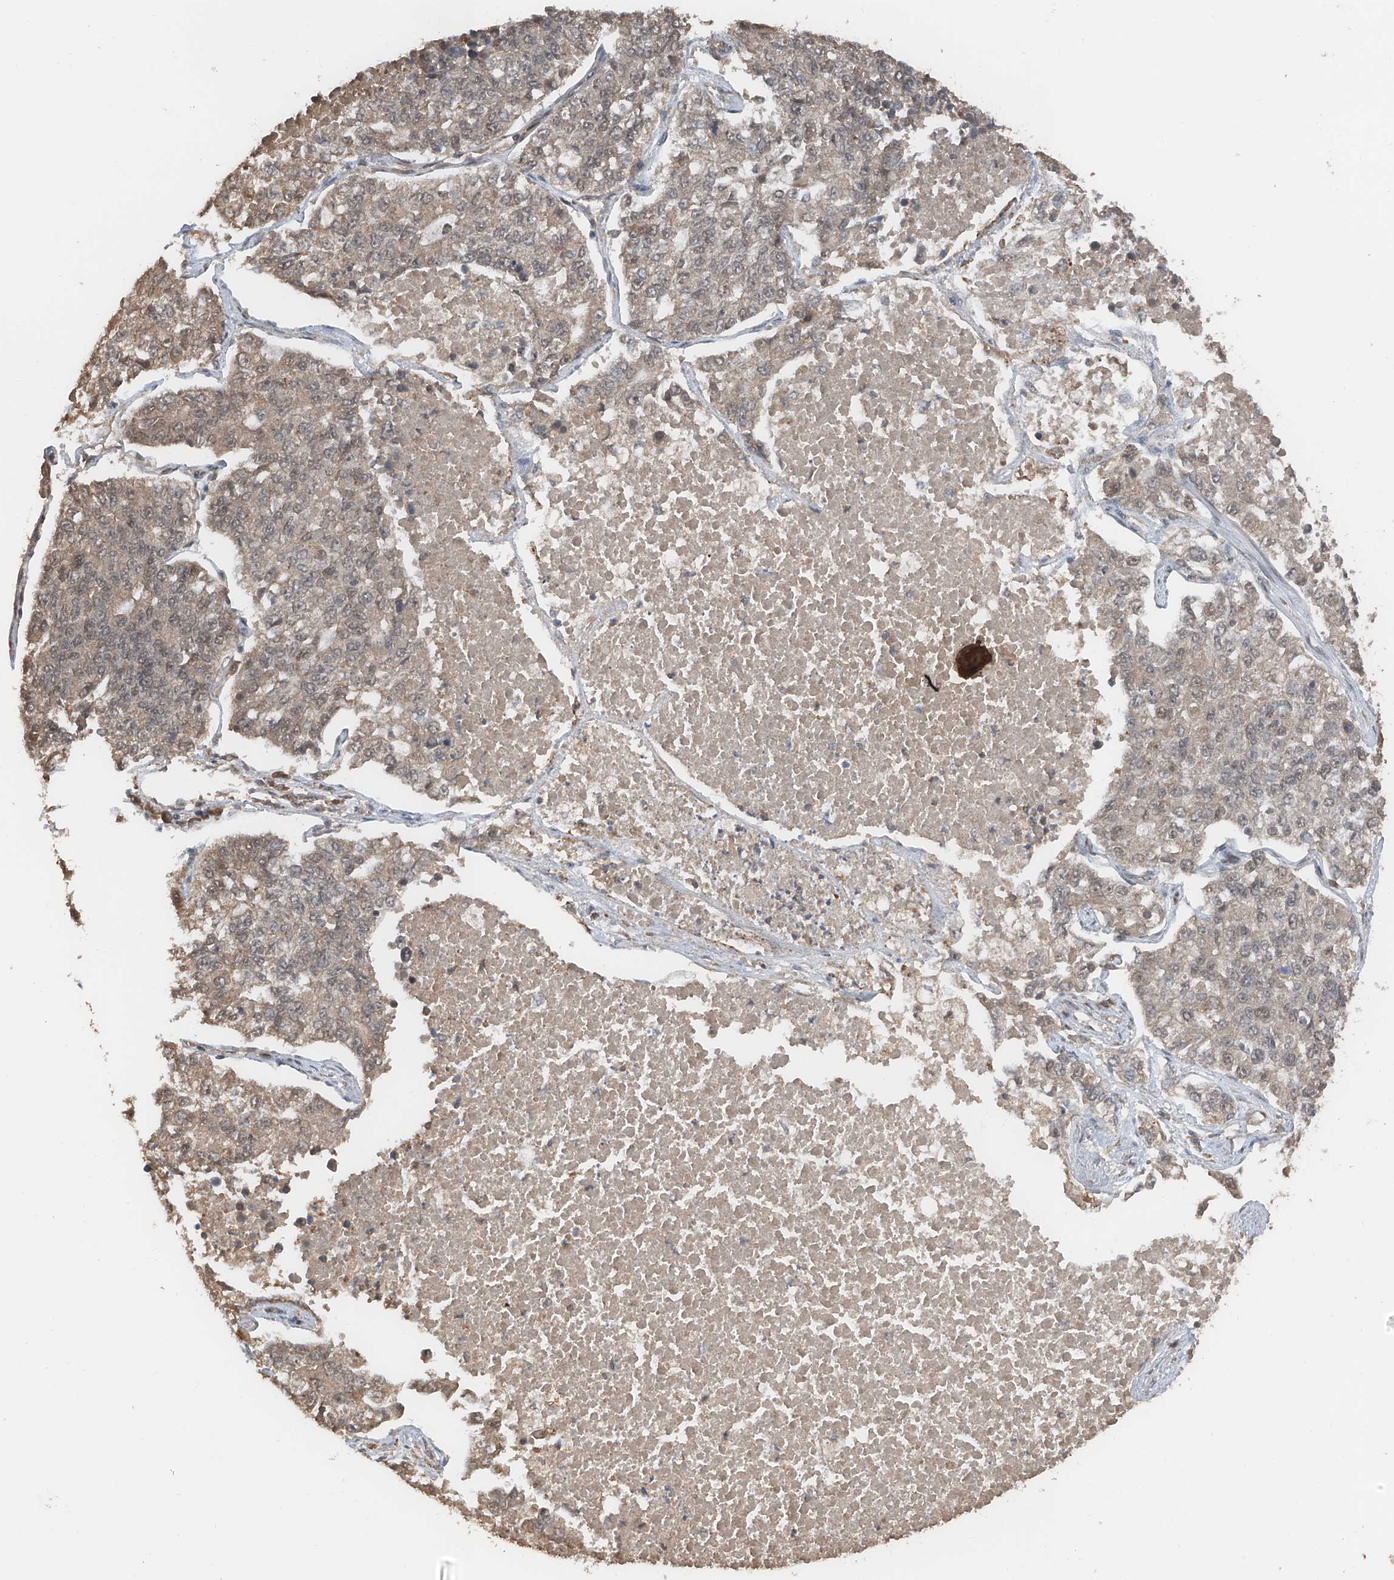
{"staining": {"intensity": "weak", "quantity": "25%-75%", "location": "cytoplasmic/membranous,nuclear"}, "tissue": "lung cancer", "cell_type": "Tumor cells", "image_type": "cancer", "snomed": [{"axis": "morphology", "description": "Adenocarcinoma, NOS"}, {"axis": "topography", "description": "Lung"}], "caption": "Immunohistochemistry photomicrograph of human adenocarcinoma (lung) stained for a protein (brown), which demonstrates low levels of weak cytoplasmic/membranous and nuclear expression in about 25%-75% of tumor cells.", "gene": "FAM135A", "patient": {"sex": "male", "age": 49}}